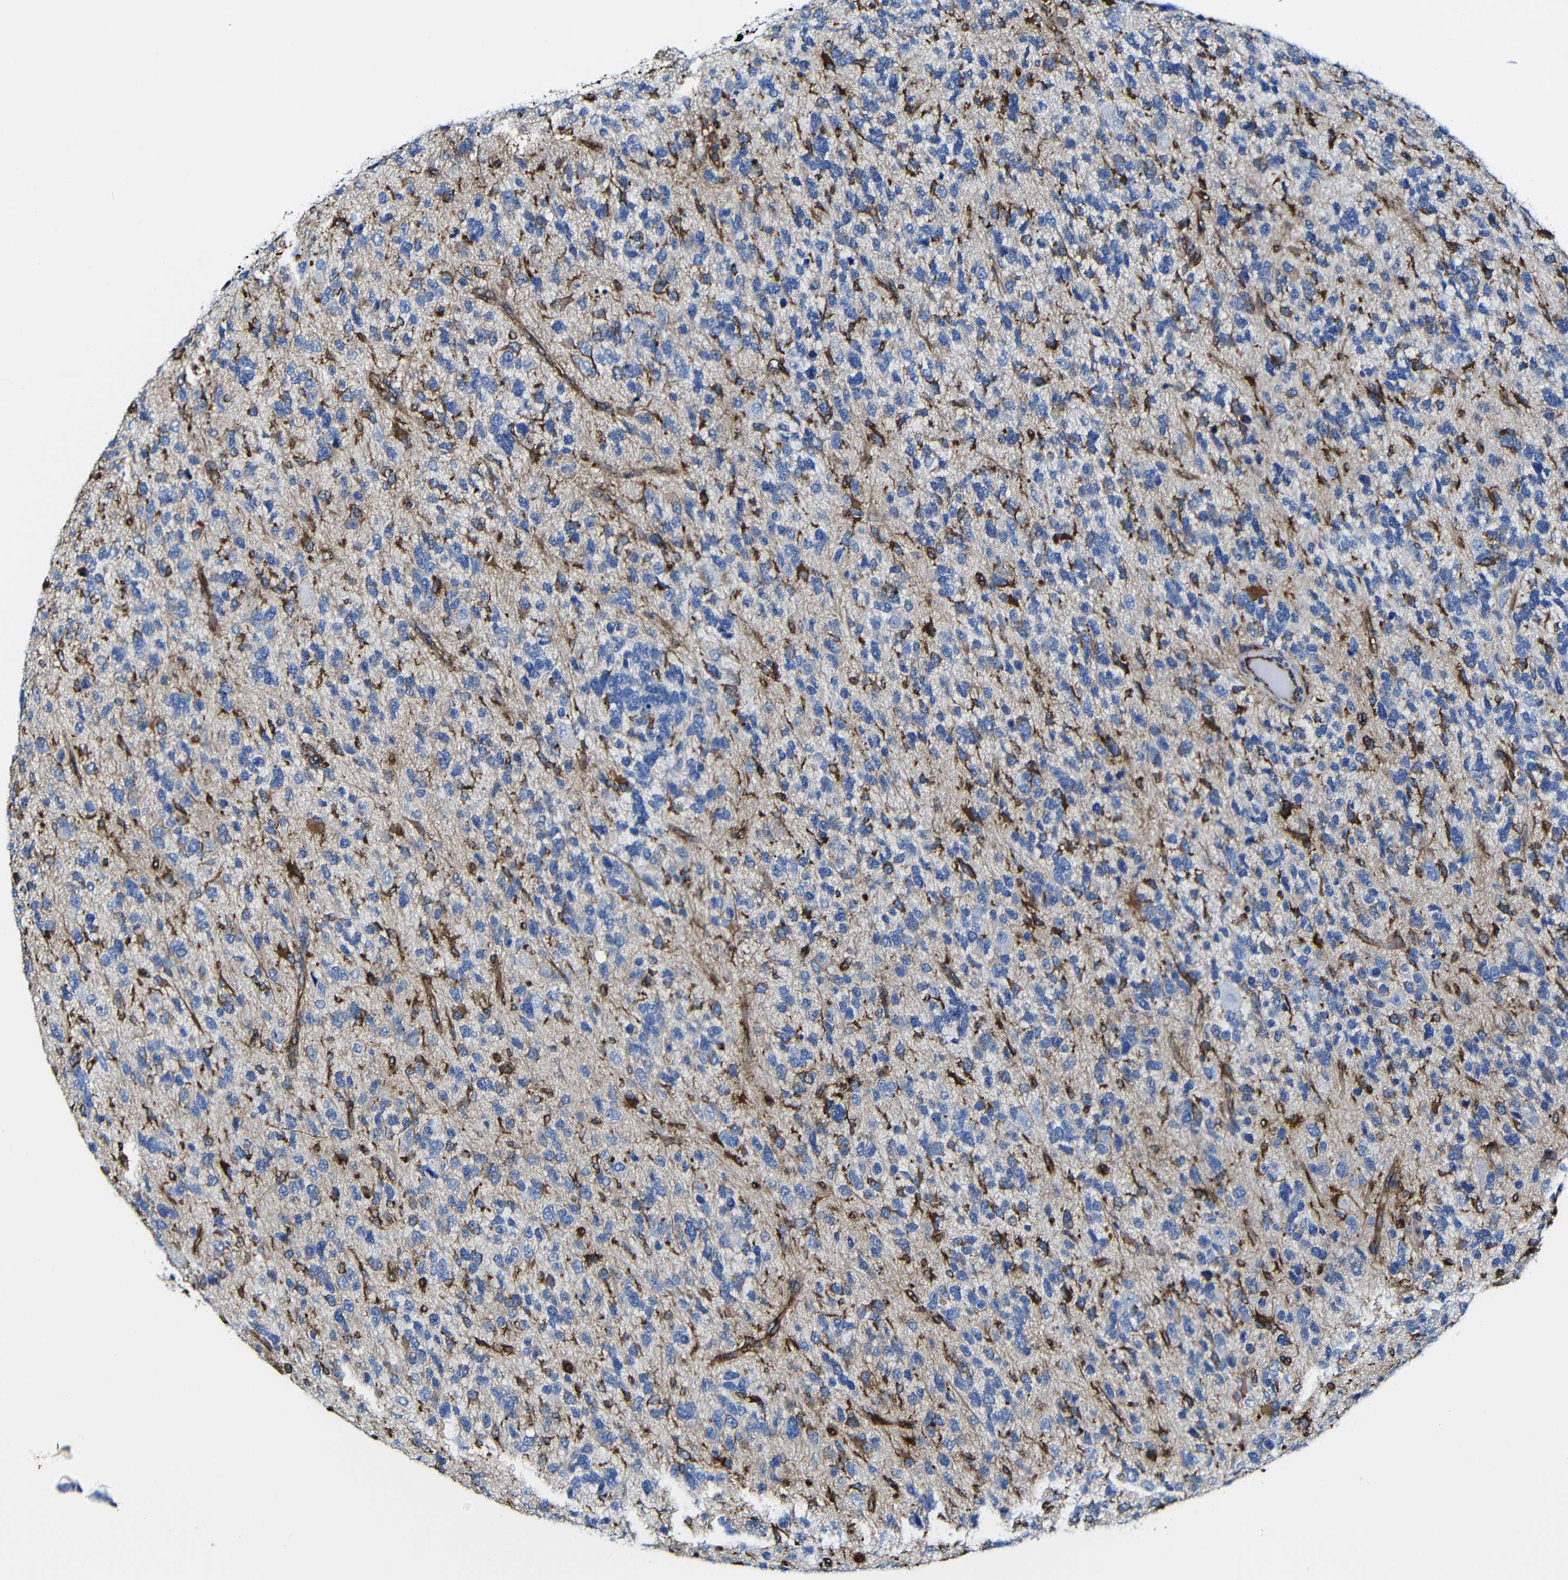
{"staining": {"intensity": "moderate", "quantity": "<25%", "location": "cytoplasmic/membranous"}, "tissue": "glioma", "cell_type": "Tumor cells", "image_type": "cancer", "snomed": [{"axis": "morphology", "description": "Glioma, malignant, High grade"}, {"axis": "topography", "description": "Brain"}], "caption": "DAB (3,3'-diaminobenzidine) immunohistochemical staining of human glioma reveals moderate cytoplasmic/membranous protein staining in about <25% of tumor cells.", "gene": "MSN", "patient": {"sex": "female", "age": 58}}